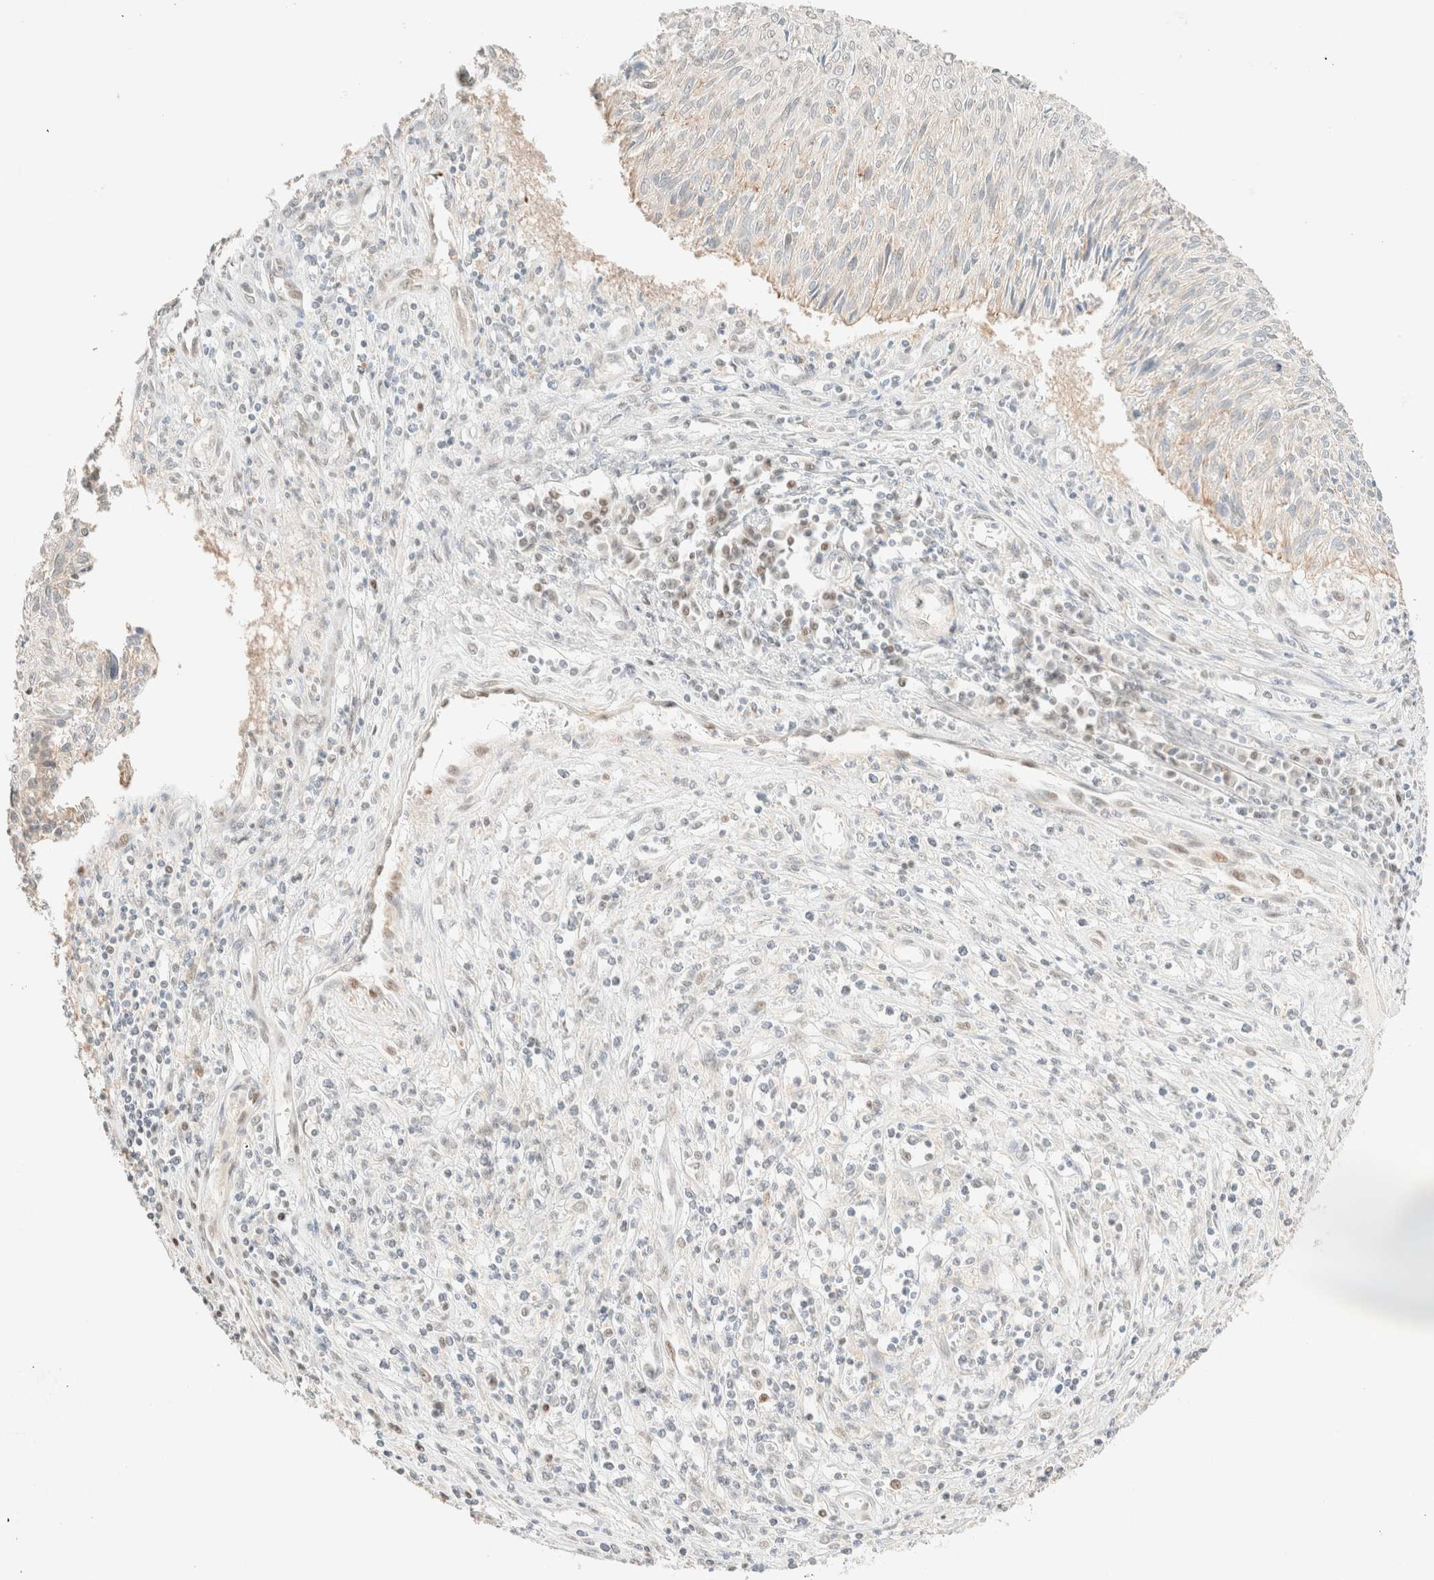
{"staining": {"intensity": "negative", "quantity": "none", "location": "none"}, "tissue": "cervical cancer", "cell_type": "Tumor cells", "image_type": "cancer", "snomed": [{"axis": "morphology", "description": "Squamous cell carcinoma, NOS"}, {"axis": "topography", "description": "Cervix"}], "caption": "High magnification brightfield microscopy of cervical cancer stained with DAB (brown) and counterstained with hematoxylin (blue): tumor cells show no significant staining. (Brightfield microscopy of DAB (3,3'-diaminobenzidine) immunohistochemistry at high magnification).", "gene": "TSR1", "patient": {"sex": "female", "age": 51}}